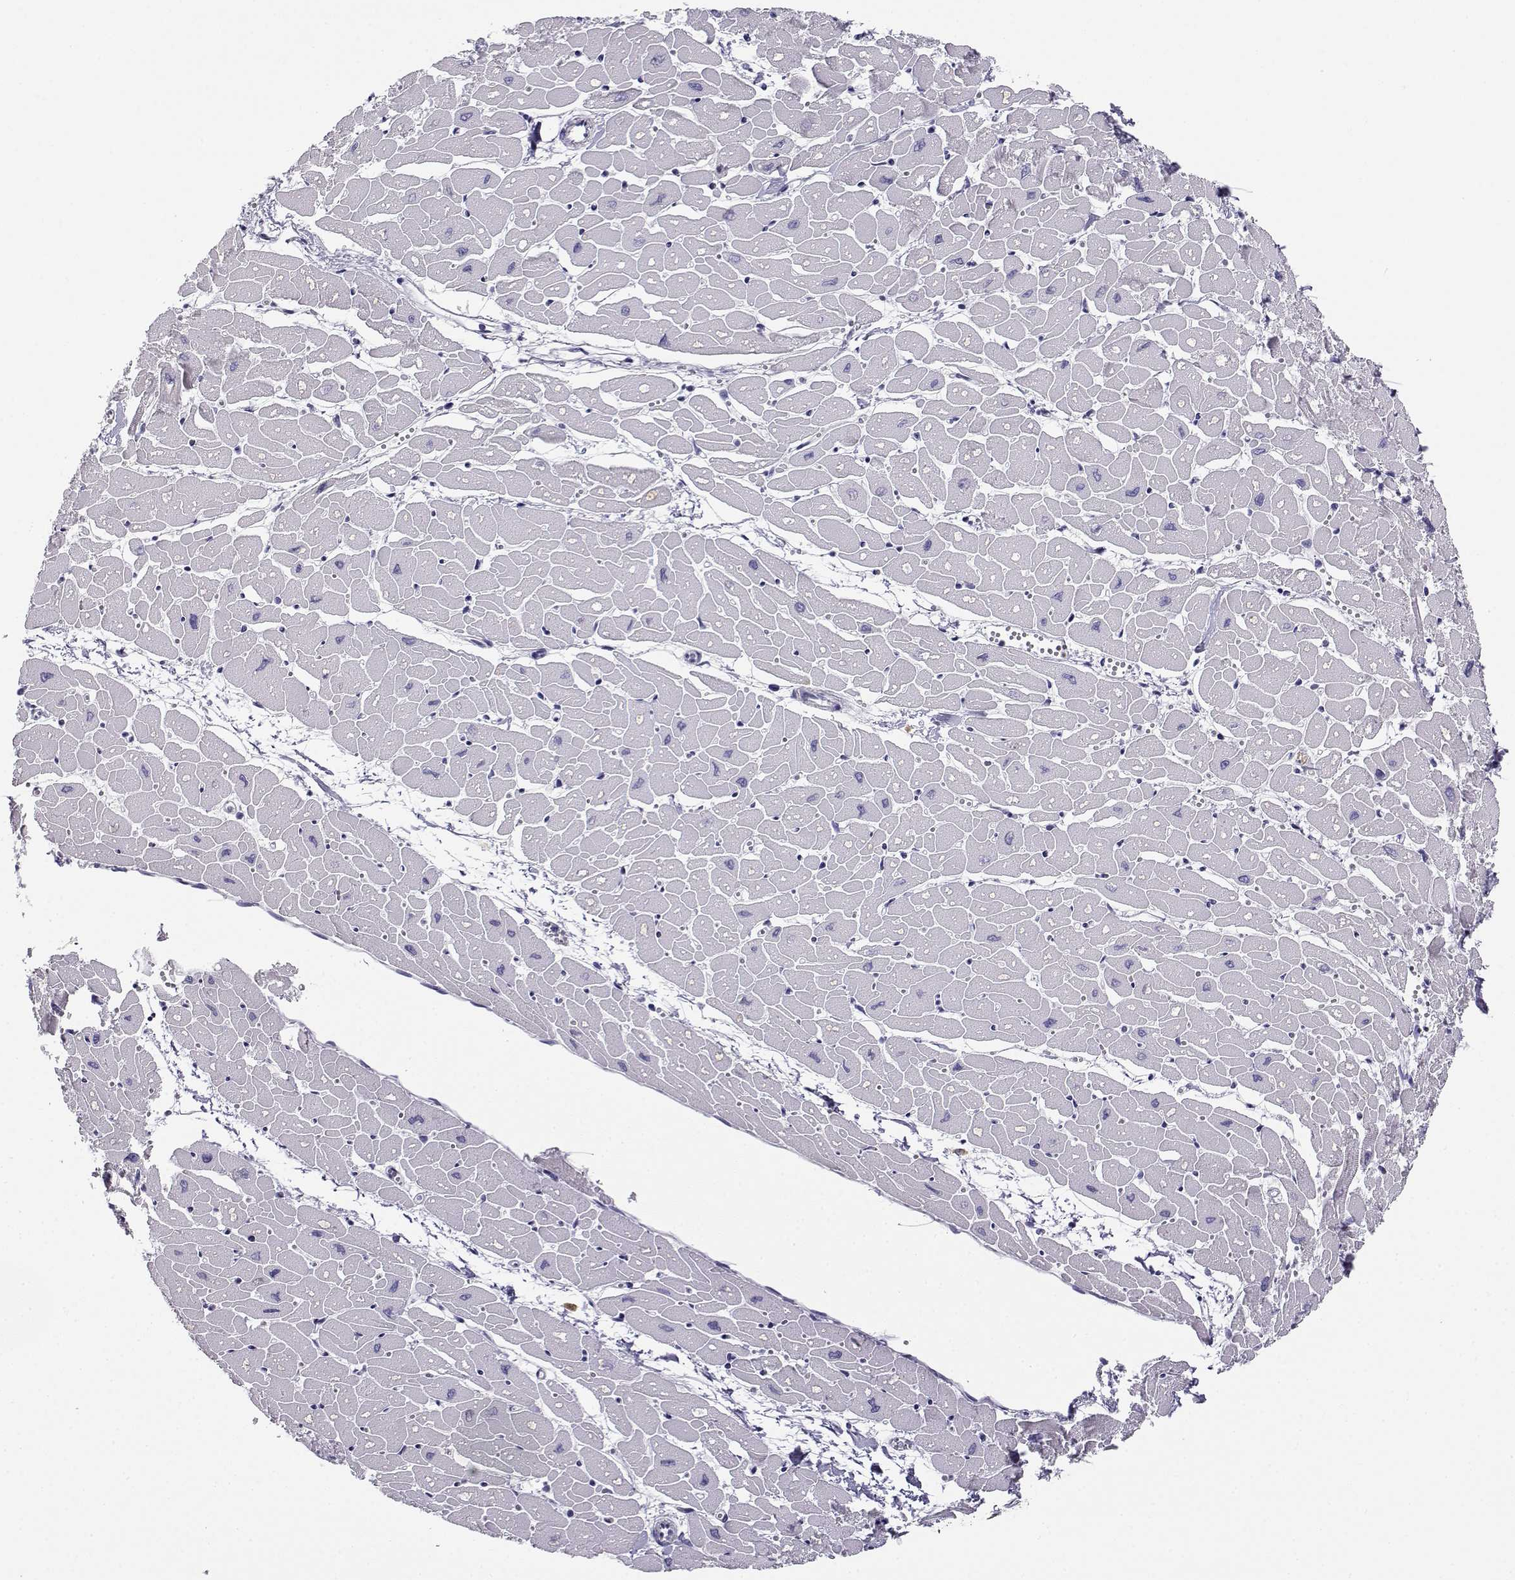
{"staining": {"intensity": "negative", "quantity": "none", "location": "none"}, "tissue": "heart muscle", "cell_type": "Cardiomyocytes", "image_type": "normal", "snomed": [{"axis": "morphology", "description": "Normal tissue, NOS"}, {"axis": "topography", "description": "Heart"}], "caption": "Human heart muscle stained for a protein using IHC demonstrates no positivity in cardiomyocytes.", "gene": "CABS1", "patient": {"sex": "male", "age": 57}}